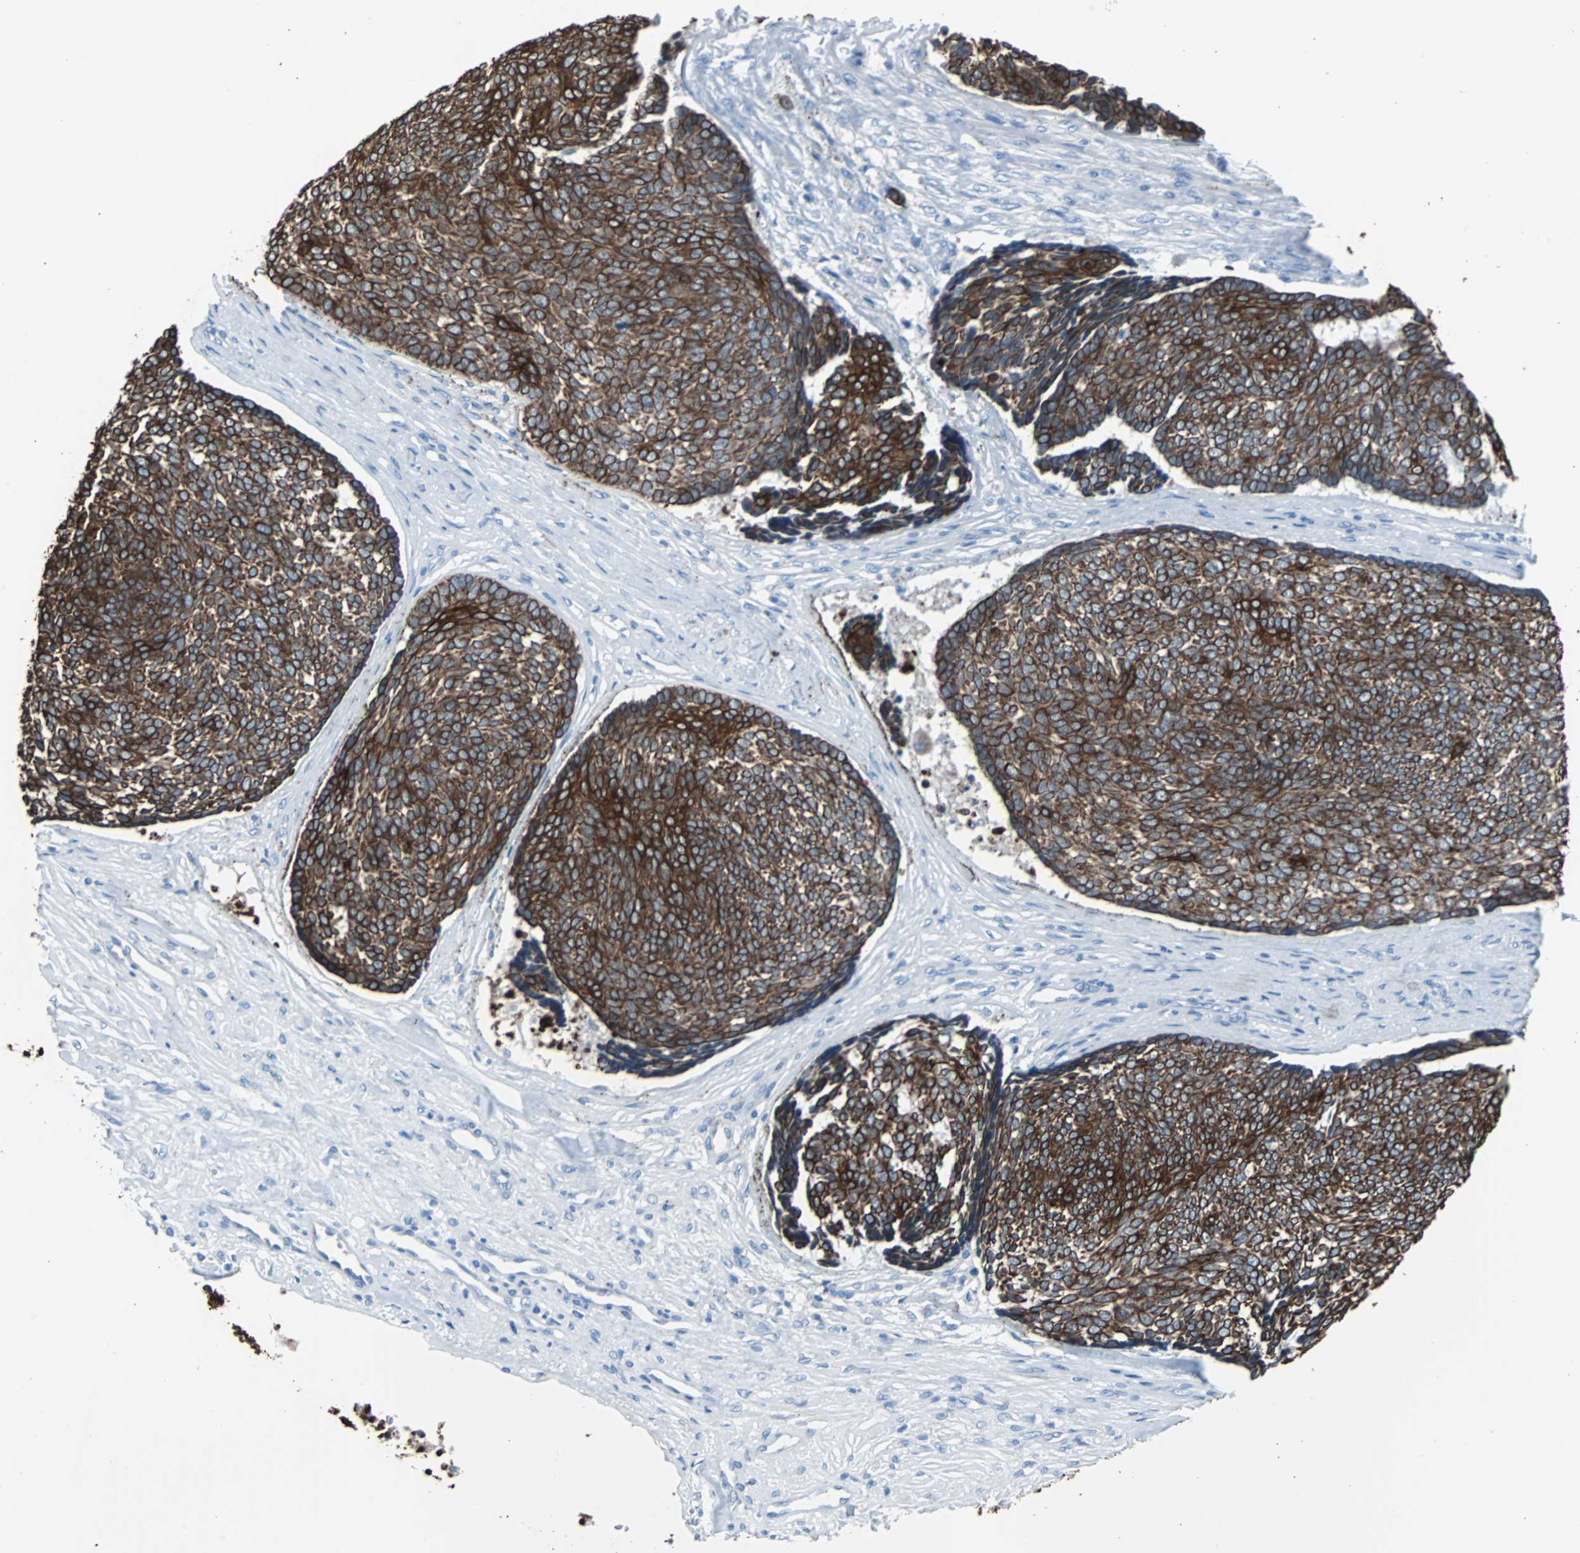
{"staining": {"intensity": "strong", "quantity": ">75%", "location": "cytoplasmic/membranous"}, "tissue": "skin cancer", "cell_type": "Tumor cells", "image_type": "cancer", "snomed": [{"axis": "morphology", "description": "Basal cell carcinoma"}, {"axis": "topography", "description": "Skin"}], "caption": "High-magnification brightfield microscopy of skin cancer stained with DAB (brown) and counterstained with hematoxylin (blue). tumor cells exhibit strong cytoplasmic/membranous expression is identified in approximately>75% of cells.", "gene": "KRT7", "patient": {"sex": "male", "age": 84}}